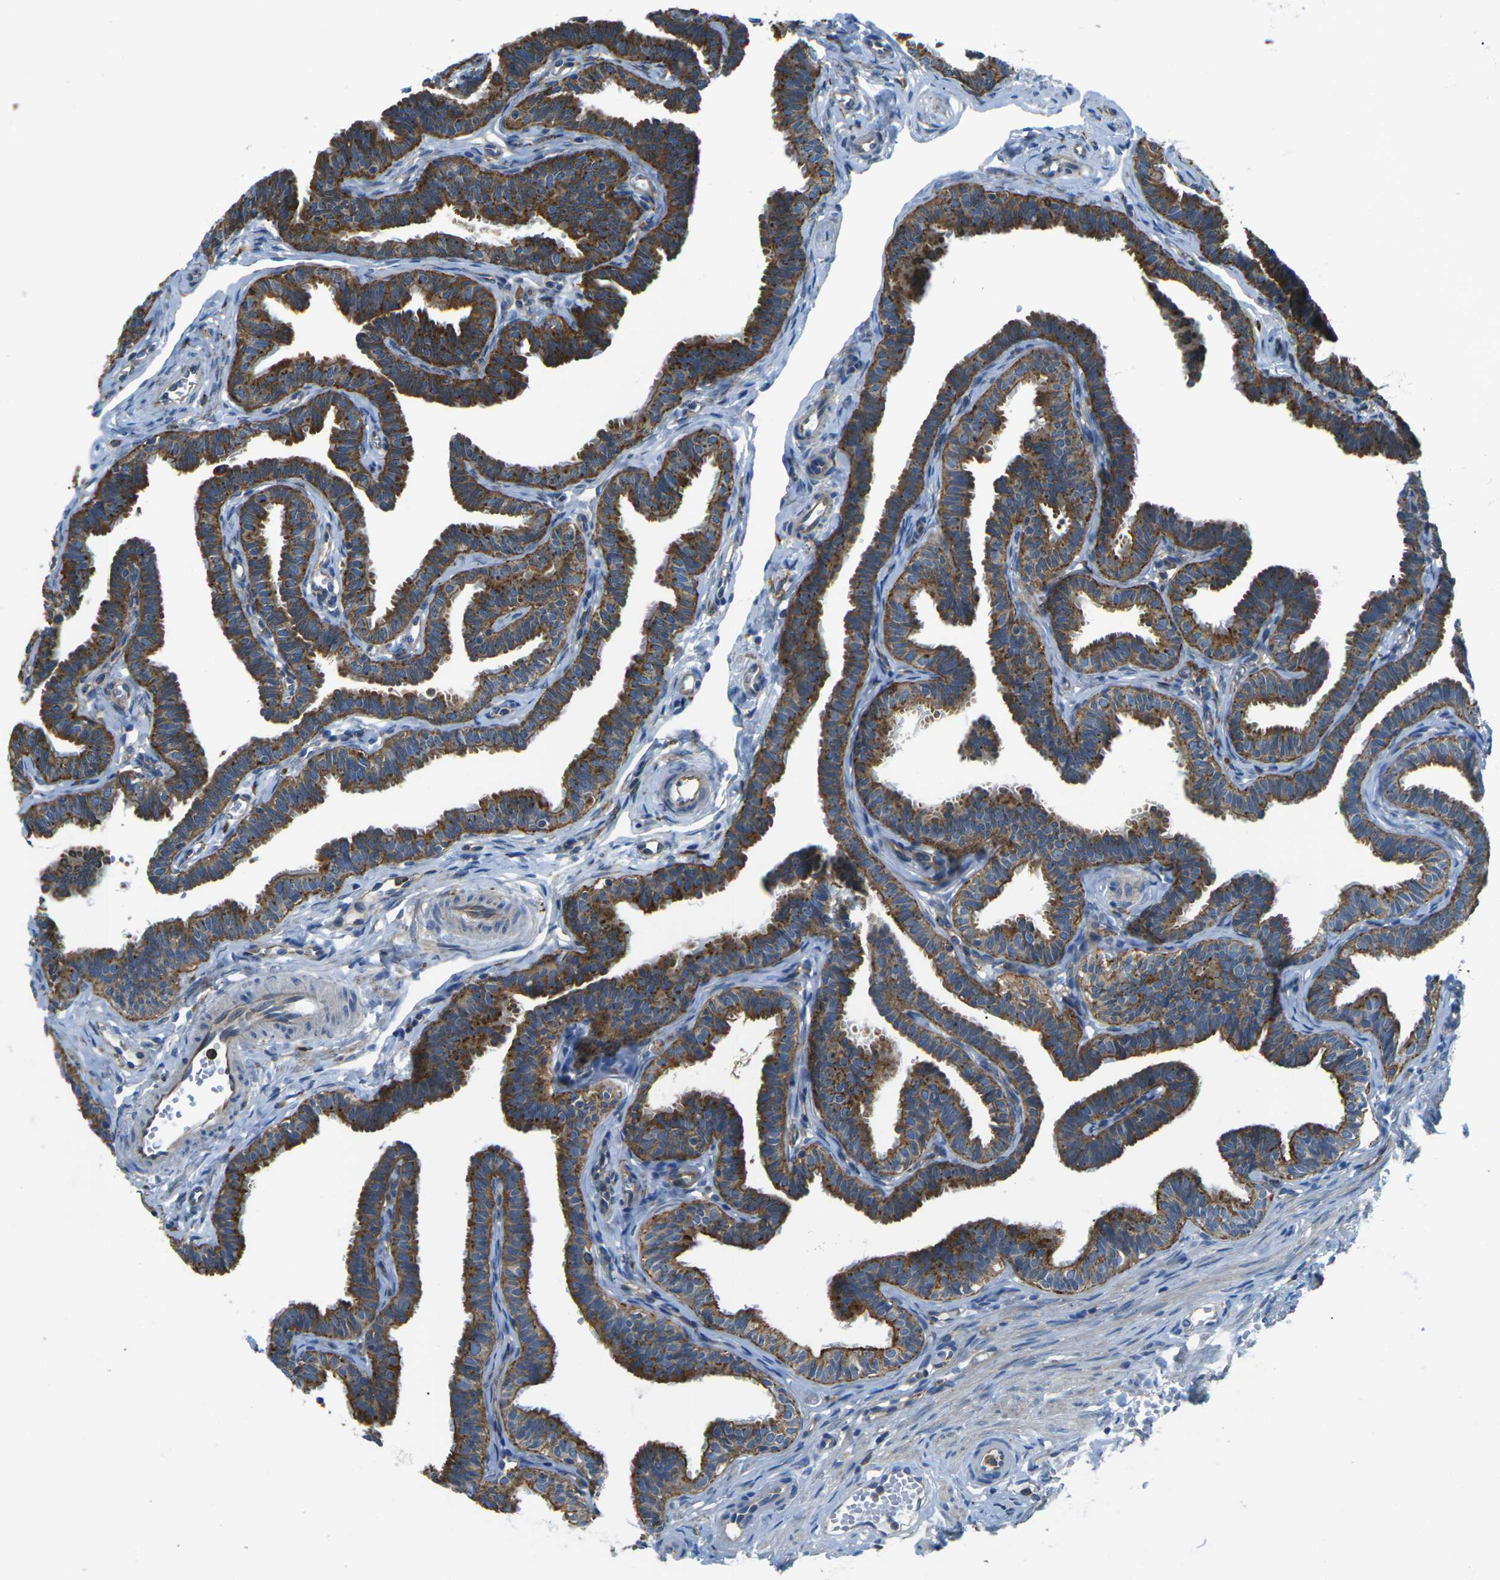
{"staining": {"intensity": "strong", "quantity": ">75%", "location": "cytoplasmic/membranous"}, "tissue": "fallopian tube", "cell_type": "Glandular cells", "image_type": "normal", "snomed": [{"axis": "morphology", "description": "Normal tissue, NOS"}, {"axis": "topography", "description": "Fallopian tube"}, {"axis": "topography", "description": "Ovary"}], "caption": "This is an image of immunohistochemistry (IHC) staining of benign fallopian tube, which shows strong staining in the cytoplasmic/membranous of glandular cells.", "gene": "CDK17", "patient": {"sex": "female", "age": 23}}